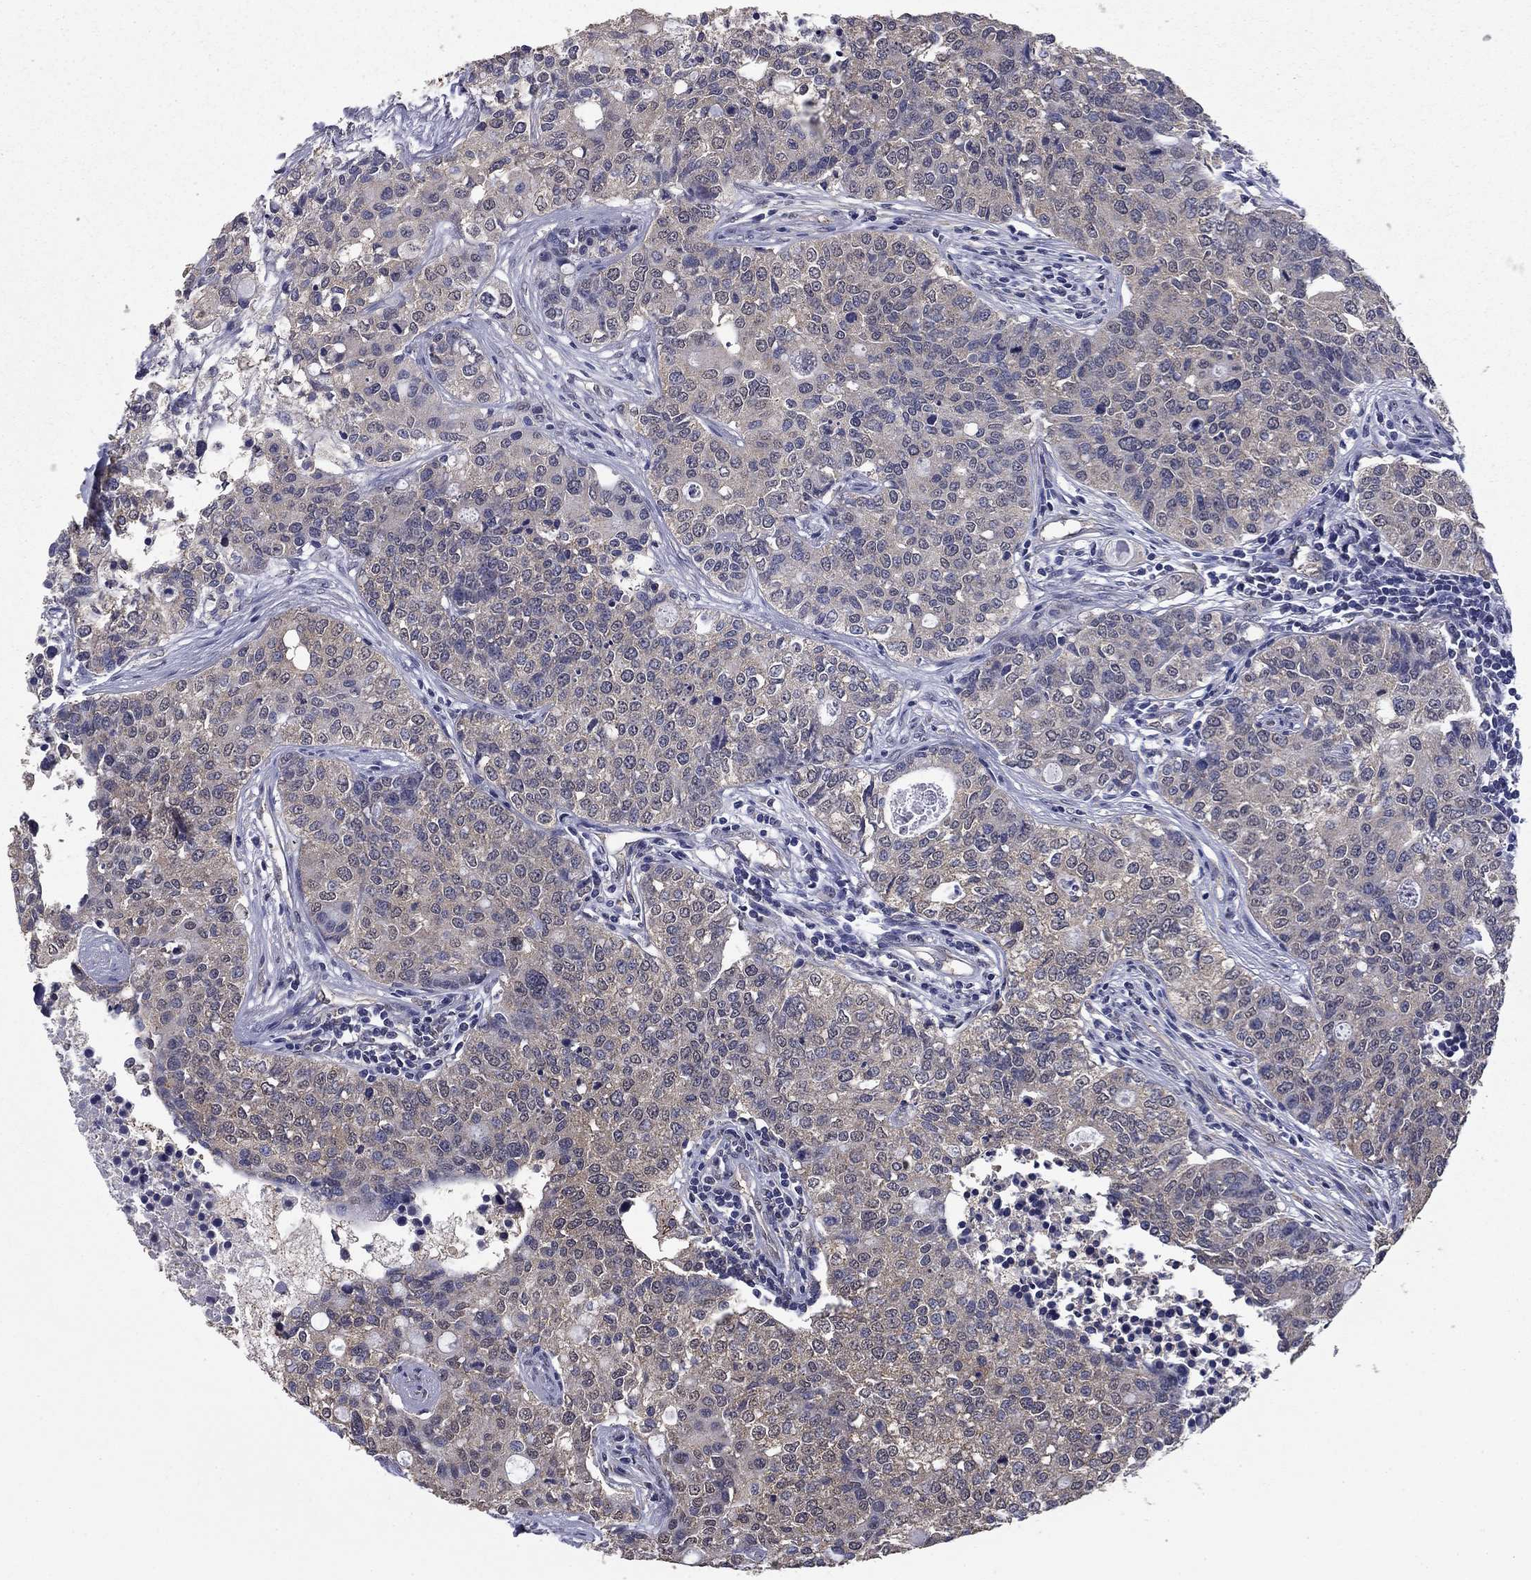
{"staining": {"intensity": "negative", "quantity": "none", "location": "none"}, "tissue": "carcinoid", "cell_type": "Tumor cells", "image_type": "cancer", "snomed": [{"axis": "morphology", "description": "Carcinoid, malignant, NOS"}, {"axis": "topography", "description": "Colon"}], "caption": "The histopathology image reveals no significant expression in tumor cells of carcinoid. (DAB immunohistochemistry visualized using brightfield microscopy, high magnification).", "gene": "MFAP3L", "patient": {"sex": "male", "age": 81}}